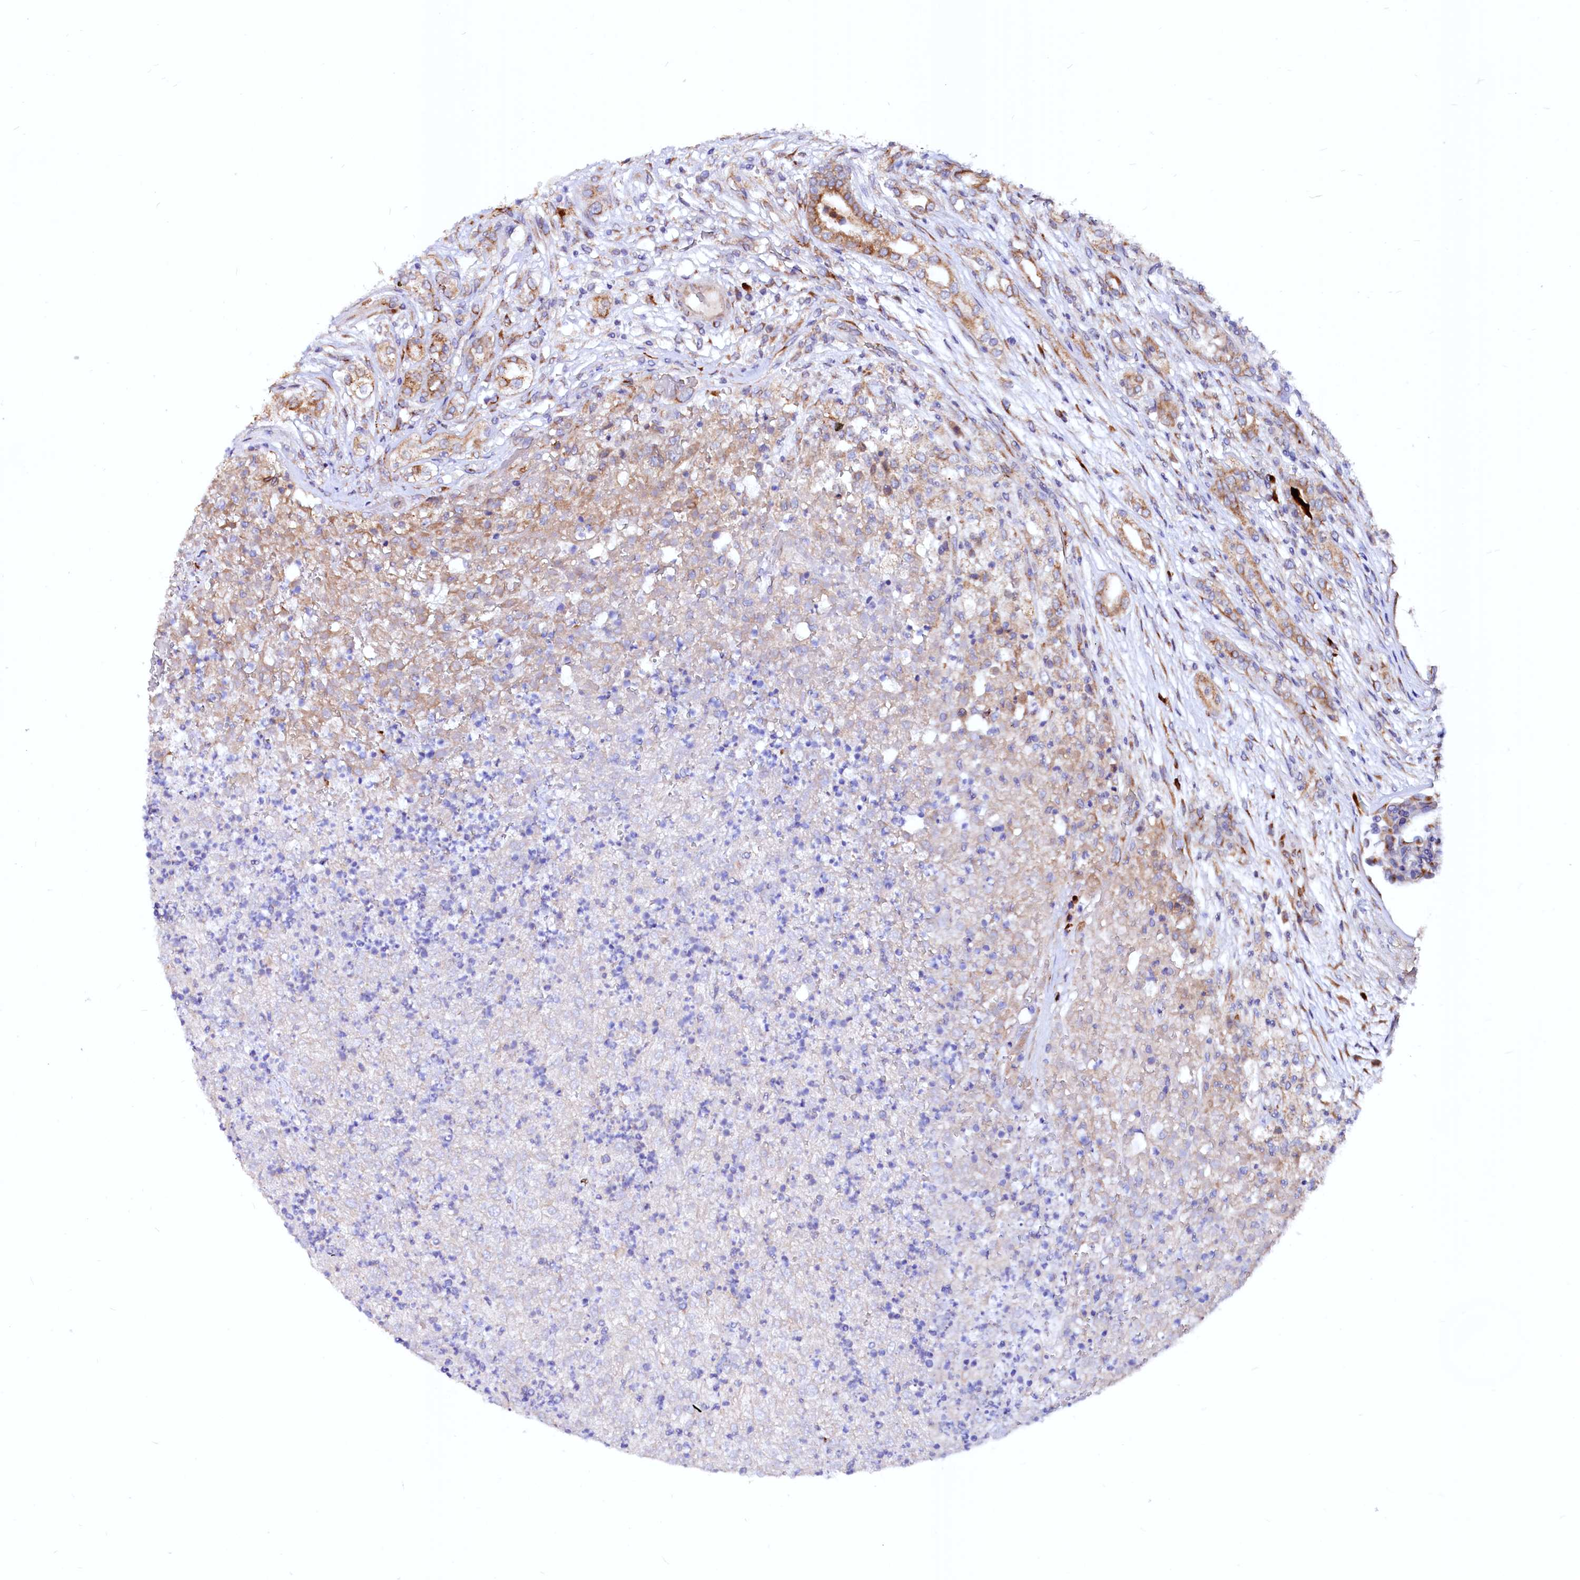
{"staining": {"intensity": "moderate", "quantity": ">75%", "location": "cytoplasmic/membranous"}, "tissue": "renal cancer", "cell_type": "Tumor cells", "image_type": "cancer", "snomed": [{"axis": "morphology", "description": "Adenocarcinoma, NOS"}, {"axis": "topography", "description": "Kidney"}], "caption": "Immunohistochemistry of human renal adenocarcinoma exhibits medium levels of moderate cytoplasmic/membranous positivity in approximately >75% of tumor cells.", "gene": "LMAN1", "patient": {"sex": "female", "age": 54}}